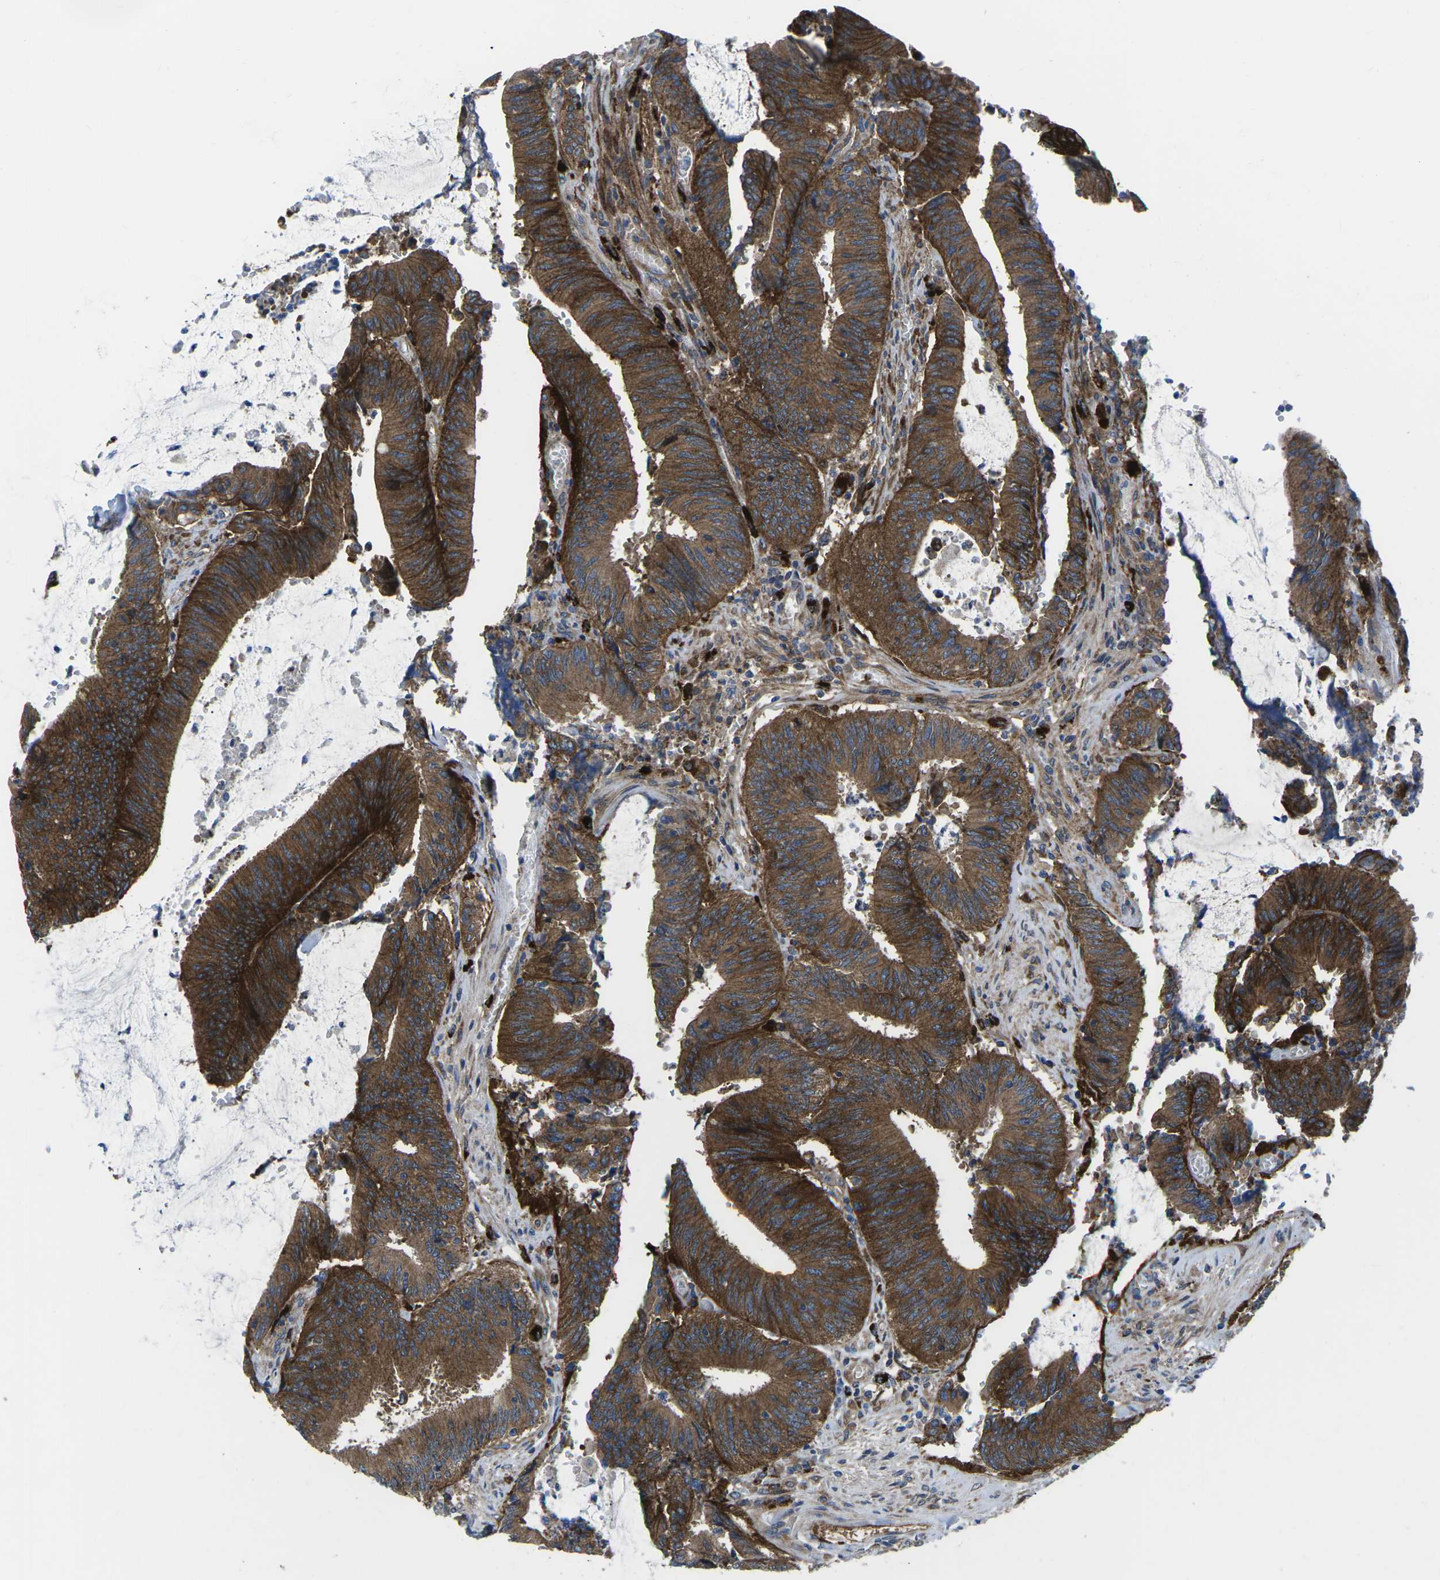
{"staining": {"intensity": "strong", "quantity": ">75%", "location": "cytoplasmic/membranous"}, "tissue": "colorectal cancer", "cell_type": "Tumor cells", "image_type": "cancer", "snomed": [{"axis": "morphology", "description": "Normal tissue, NOS"}, {"axis": "morphology", "description": "Adenocarcinoma, NOS"}, {"axis": "topography", "description": "Rectum"}], "caption": "Protein staining exhibits strong cytoplasmic/membranous expression in about >75% of tumor cells in colorectal adenocarcinoma.", "gene": "DLG1", "patient": {"sex": "female", "age": 66}}